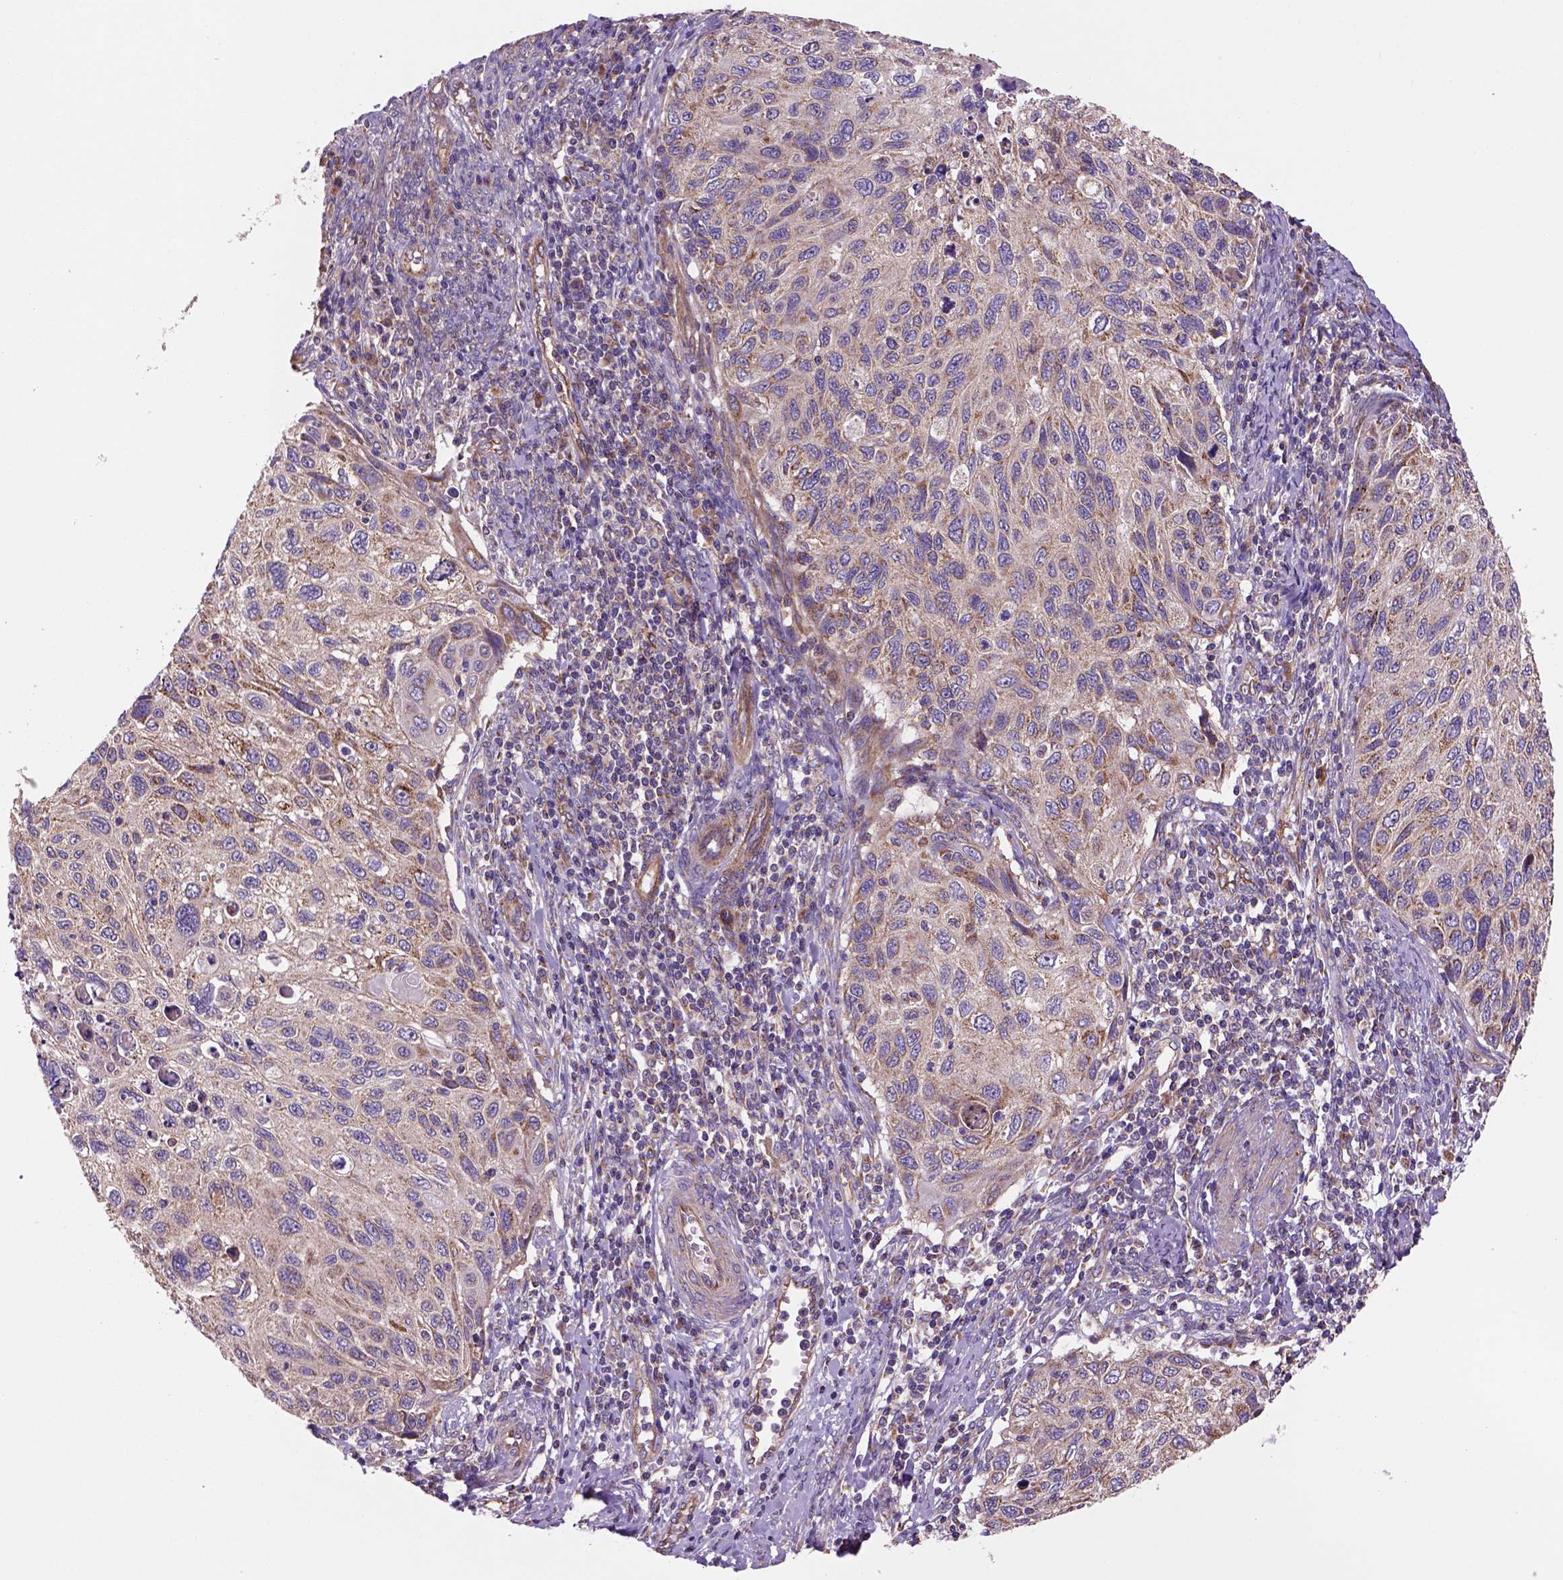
{"staining": {"intensity": "moderate", "quantity": "<25%", "location": "cytoplasmic/membranous"}, "tissue": "cervical cancer", "cell_type": "Tumor cells", "image_type": "cancer", "snomed": [{"axis": "morphology", "description": "Squamous cell carcinoma, NOS"}, {"axis": "topography", "description": "Cervix"}], "caption": "Immunohistochemical staining of human cervical cancer exhibits moderate cytoplasmic/membranous protein positivity in approximately <25% of tumor cells.", "gene": "WARS2", "patient": {"sex": "female", "age": 70}}